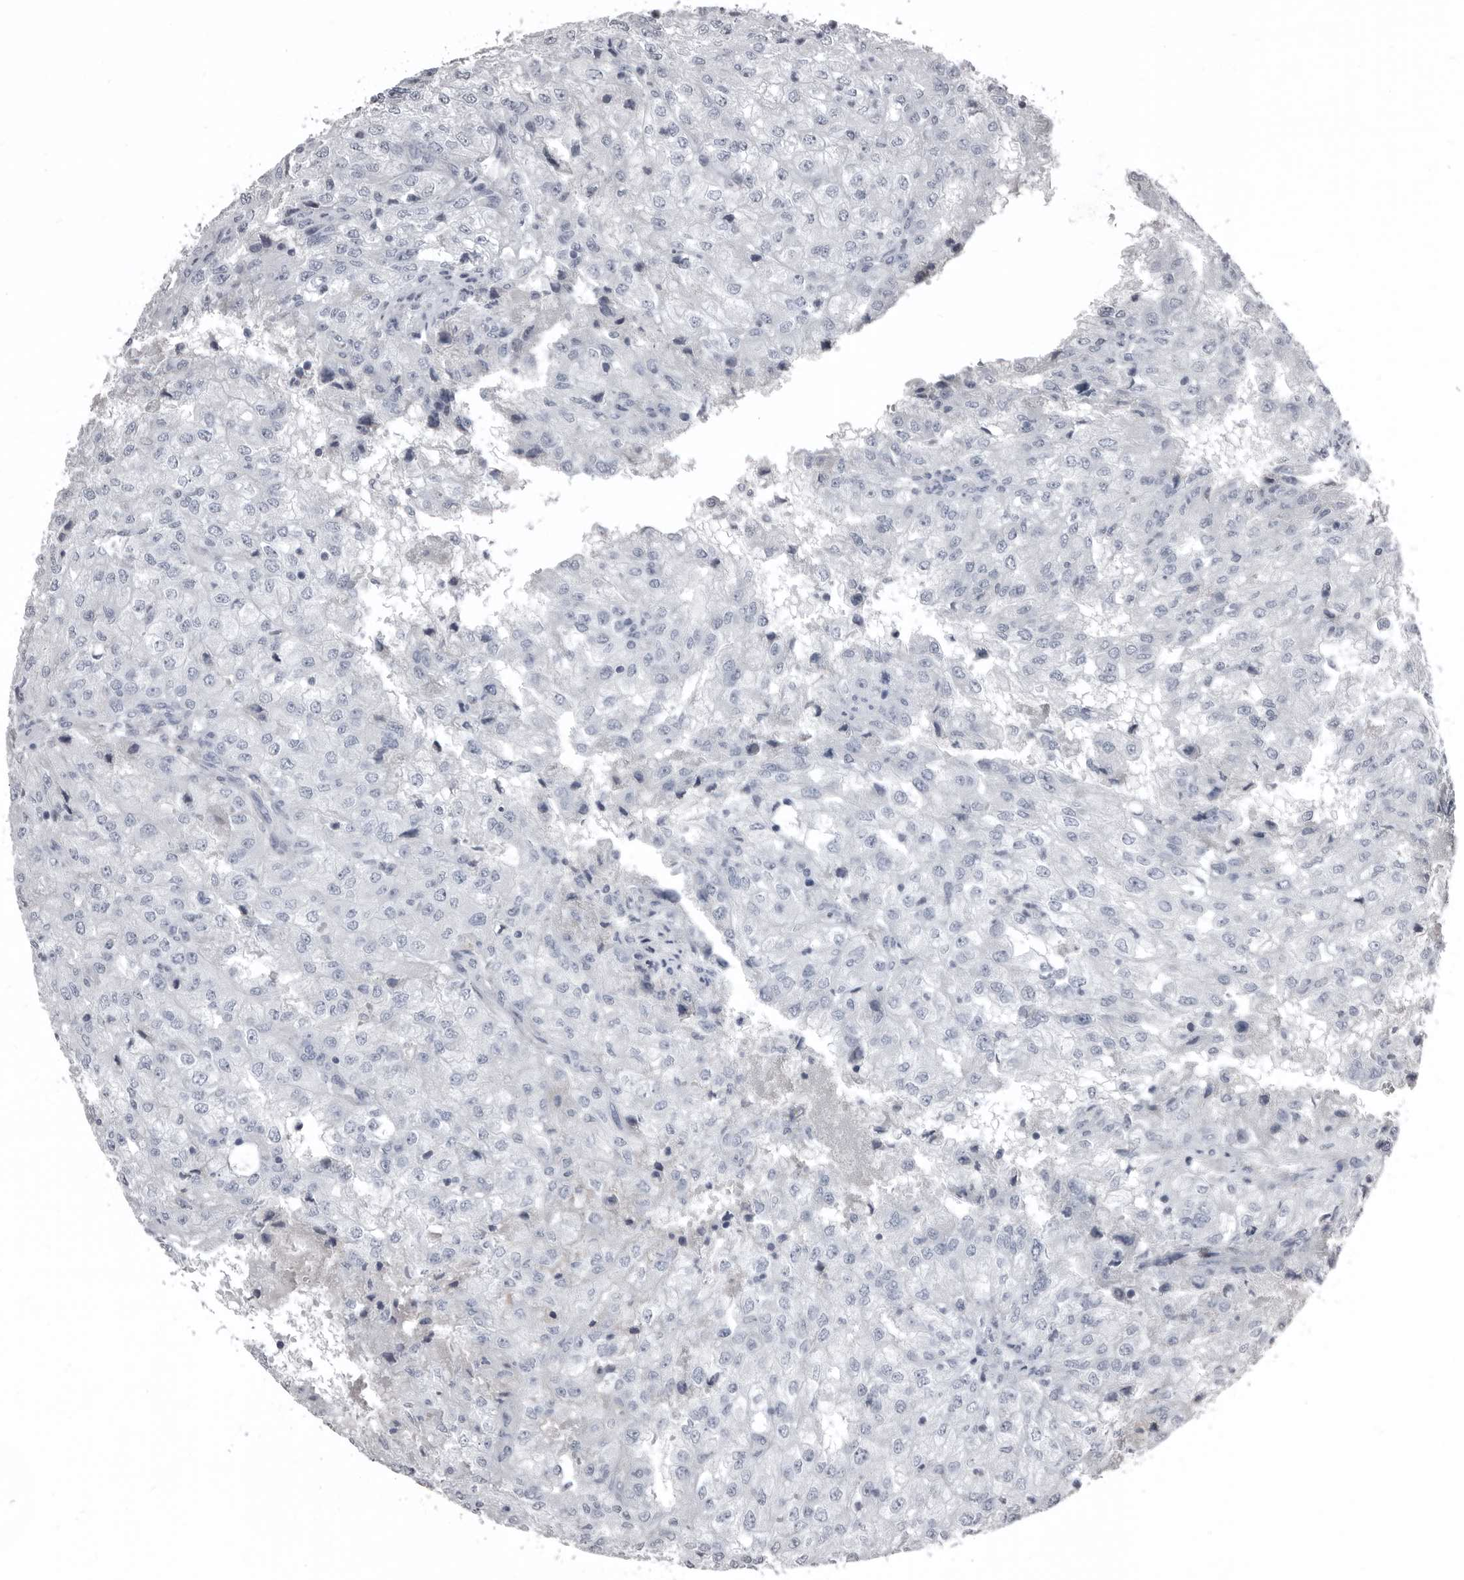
{"staining": {"intensity": "negative", "quantity": "none", "location": "none"}, "tissue": "renal cancer", "cell_type": "Tumor cells", "image_type": "cancer", "snomed": [{"axis": "morphology", "description": "Adenocarcinoma, NOS"}, {"axis": "topography", "description": "Kidney"}], "caption": "DAB immunohistochemical staining of human adenocarcinoma (renal) shows no significant staining in tumor cells.", "gene": "GREB1", "patient": {"sex": "female", "age": 54}}